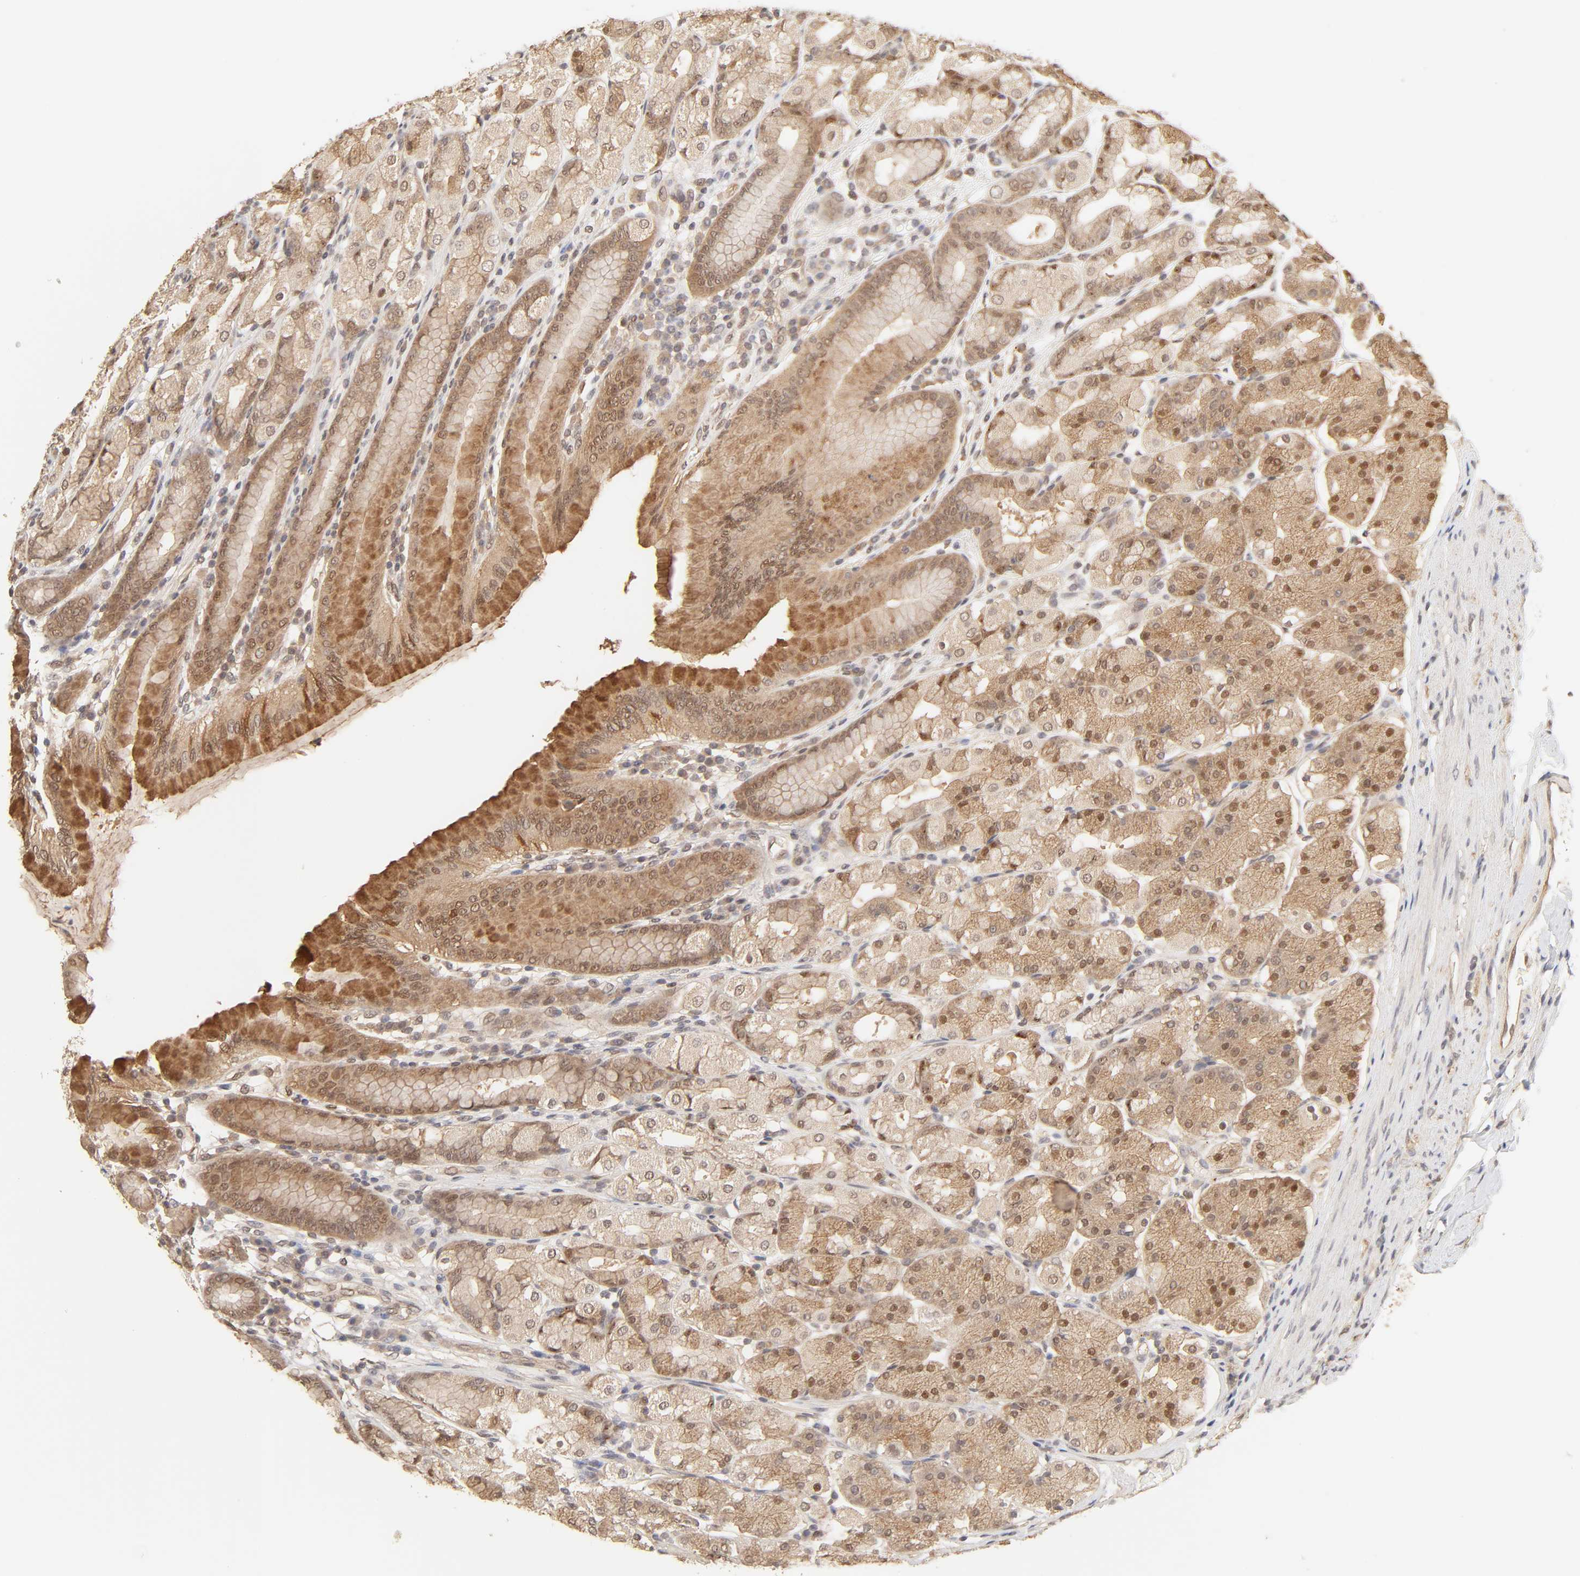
{"staining": {"intensity": "moderate", "quantity": ">75%", "location": "cytoplasmic/membranous"}, "tissue": "stomach", "cell_type": "Glandular cells", "image_type": "normal", "snomed": [{"axis": "morphology", "description": "Normal tissue, NOS"}, {"axis": "topography", "description": "Stomach, upper"}], "caption": "Brown immunohistochemical staining in benign stomach exhibits moderate cytoplasmic/membranous expression in about >75% of glandular cells.", "gene": "MAPK1", "patient": {"sex": "male", "age": 68}}